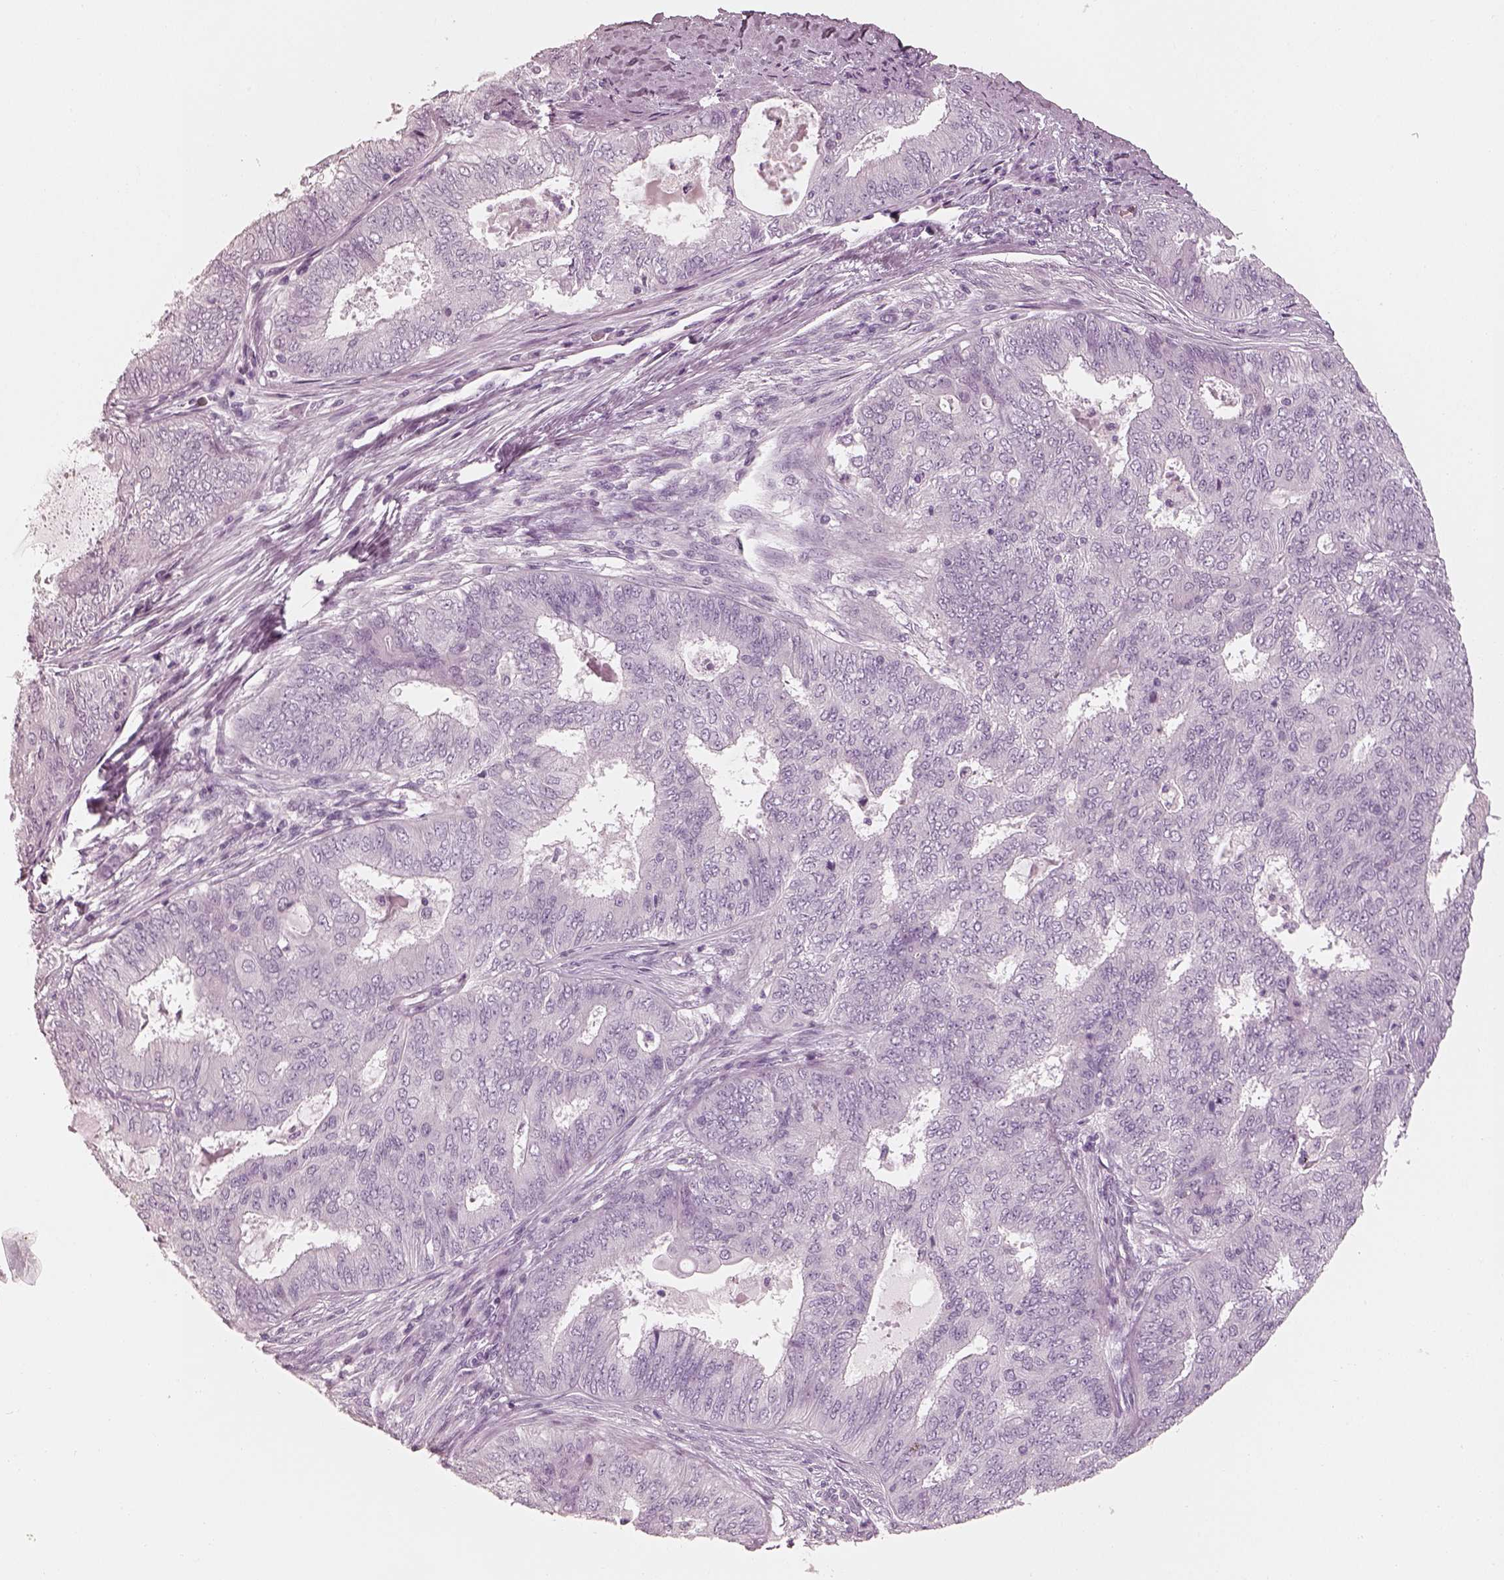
{"staining": {"intensity": "negative", "quantity": "none", "location": "none"}, "tissue": "endometrial cancer", "cell_type": "Tumor cells", "image_type": "cancer", "snomed": [{"axis": "morphology", "description": "Adenocarcinoma, NOS"}, {"axis": "topography", "description": "Endometrium"}], "caption": "Tumor cells are negative for brown protein staining in endometrial cancer.", "gene": "R3HDML", "patient": {"sex": "female", "age": 62}}